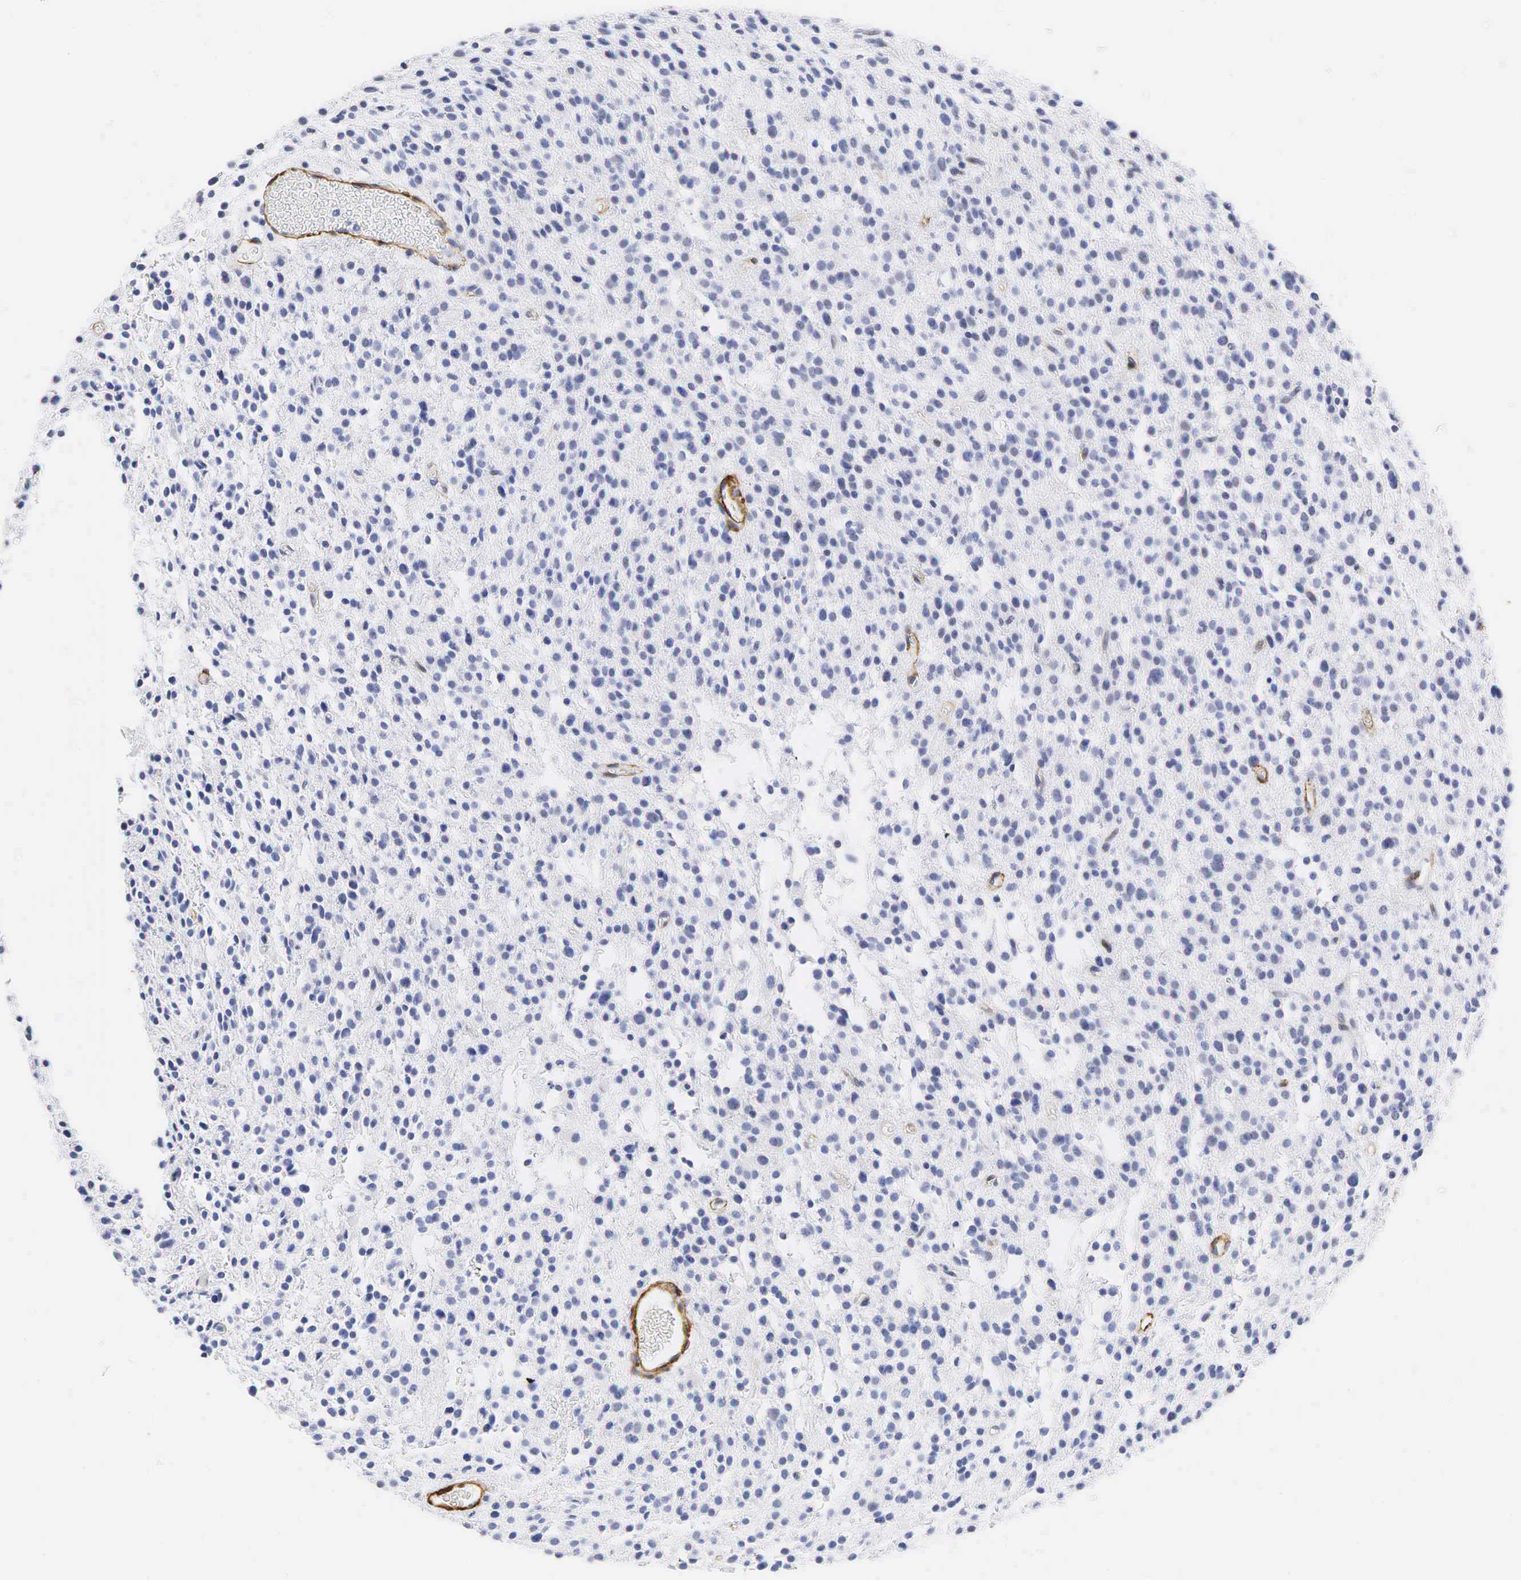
{"staining": {"intensity": "negative", "quantity": "none", "location": "none"}, "tissue": "glioma", "cell_type": "Tumor cells", "image_type": "cancer", "snomed": [{"axis": "morphology", "description": "Glioma, malignant, Low grade"}, {"axis": "topography", "description": "Brain"}], "caption": "There is no significant expression in tumor cells of glioma.", "gene": "ACTA2", "patient": {"sex": "female", "age": 36}}